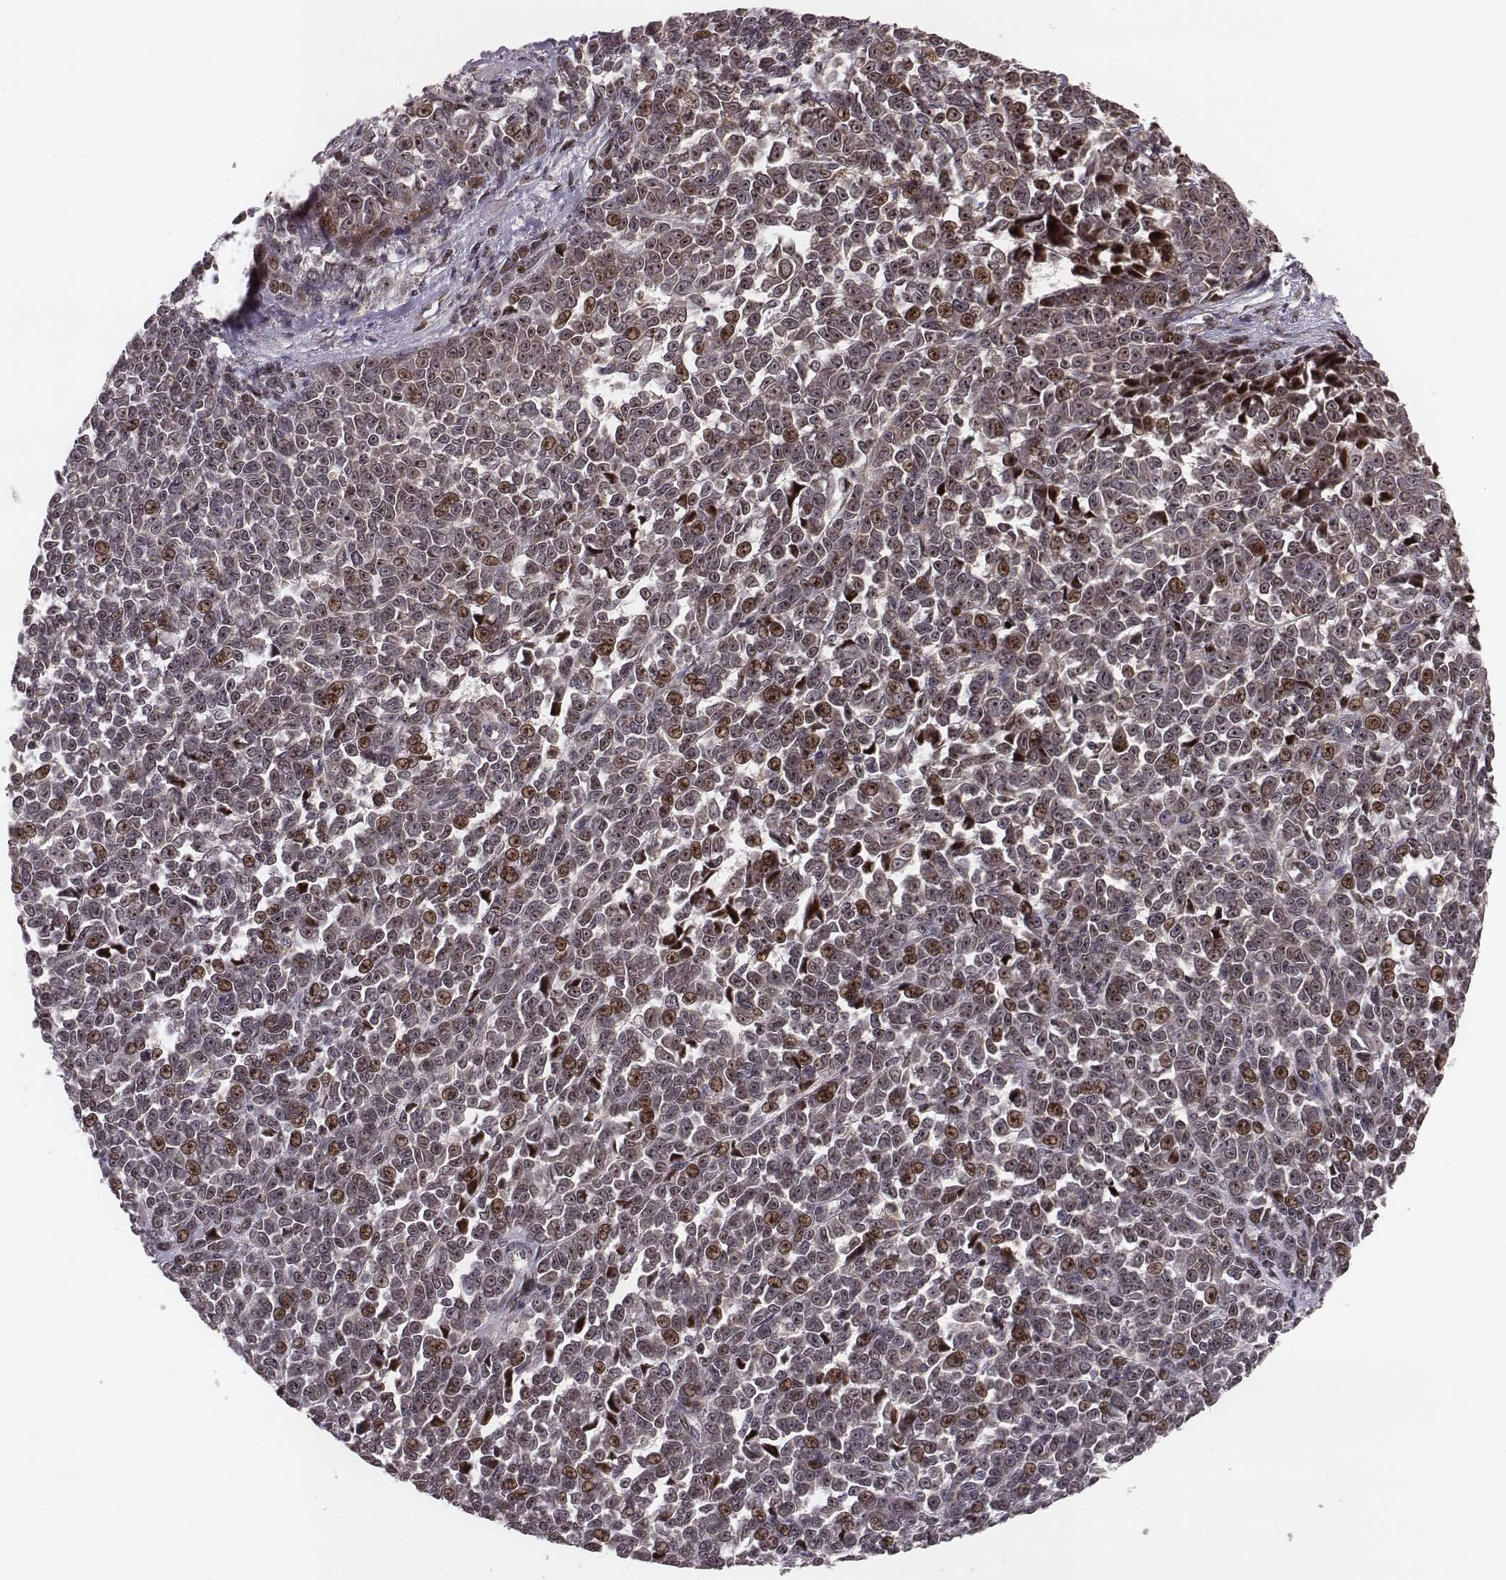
{"staining": {"intensity": "moderate", "quantity": "<25%", "location": "nuclear"}, "tissue": "melanoma", "cell_type": "Tumor cells", "image_type": "cancer", "snomed": [{"axis": "morphology", "description": "Malignant melanoma, NOS"}, {"axis": "topography", "description": "Skin"}], "caption": "A brown stain highlights moderate nuclear expression of a protein in human melanoma tumor cells. (DAB (3,3'-diaminobenzidine) IHC, brown staining for protein, blue staining for nuclei).", "gene": "ZDHHC21", "patient": {"sex": "female", "age": 95}}